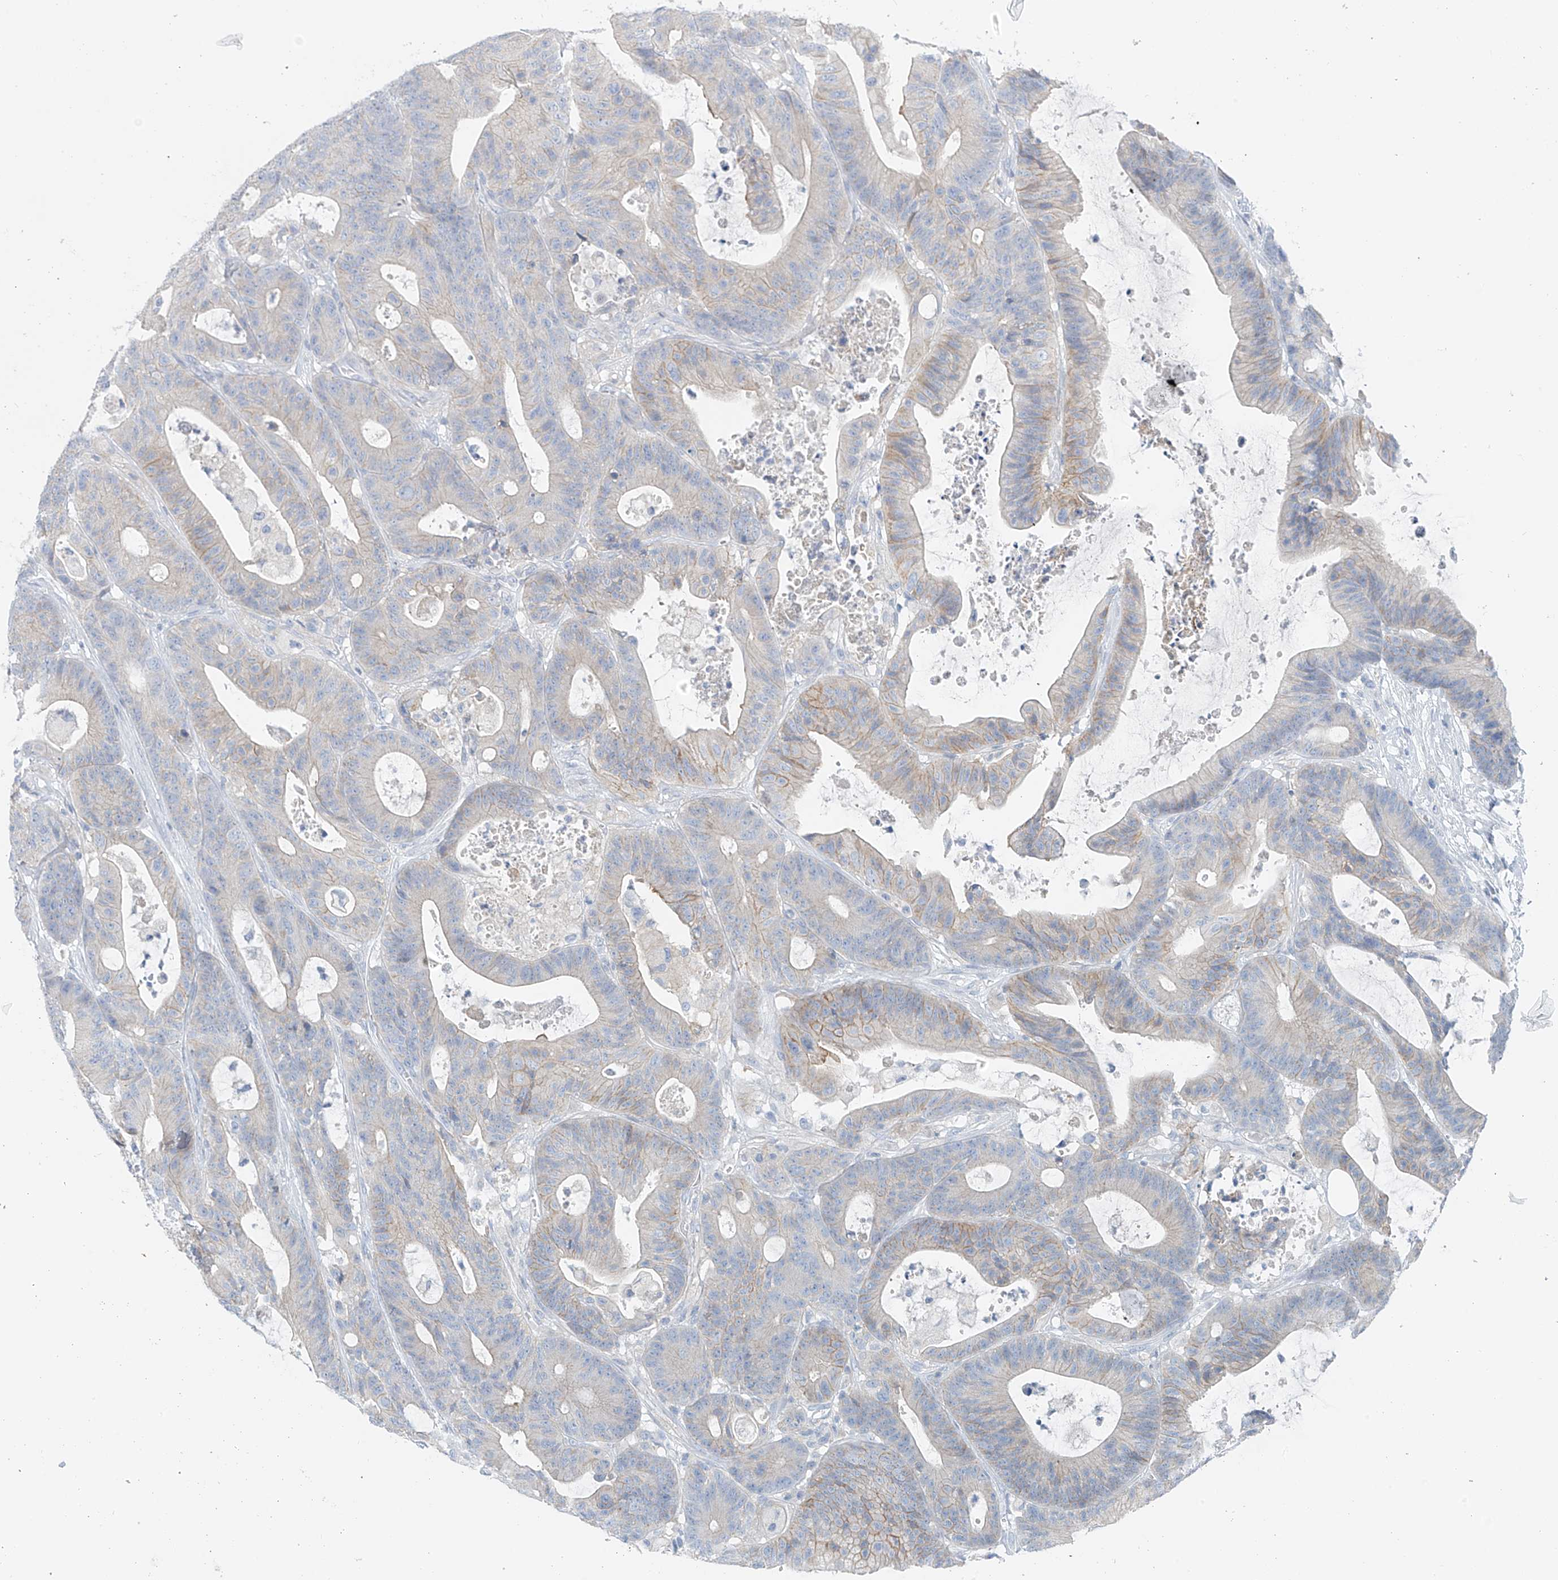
{"staining": {"intensity": "weak", "quantity": "<25%", "location": "cytoplasmic/membranous"}, "tissue": "colorectal cancer", "cell_type": "Tumor cells", "image_type": "cancer", "snomed": [{"axis": "morphology", "description": "Adenocarcinoma, NOS"}, {"axis": "topography", "description": "Colon"}], "caption": "DAB immunohistochemical staining of colorectal cancer (adenocarcinoma) displays no significant positivity in tumor cells.", "gene": "POMGNT2", "patient": {"sex": "female", "age": 84}}